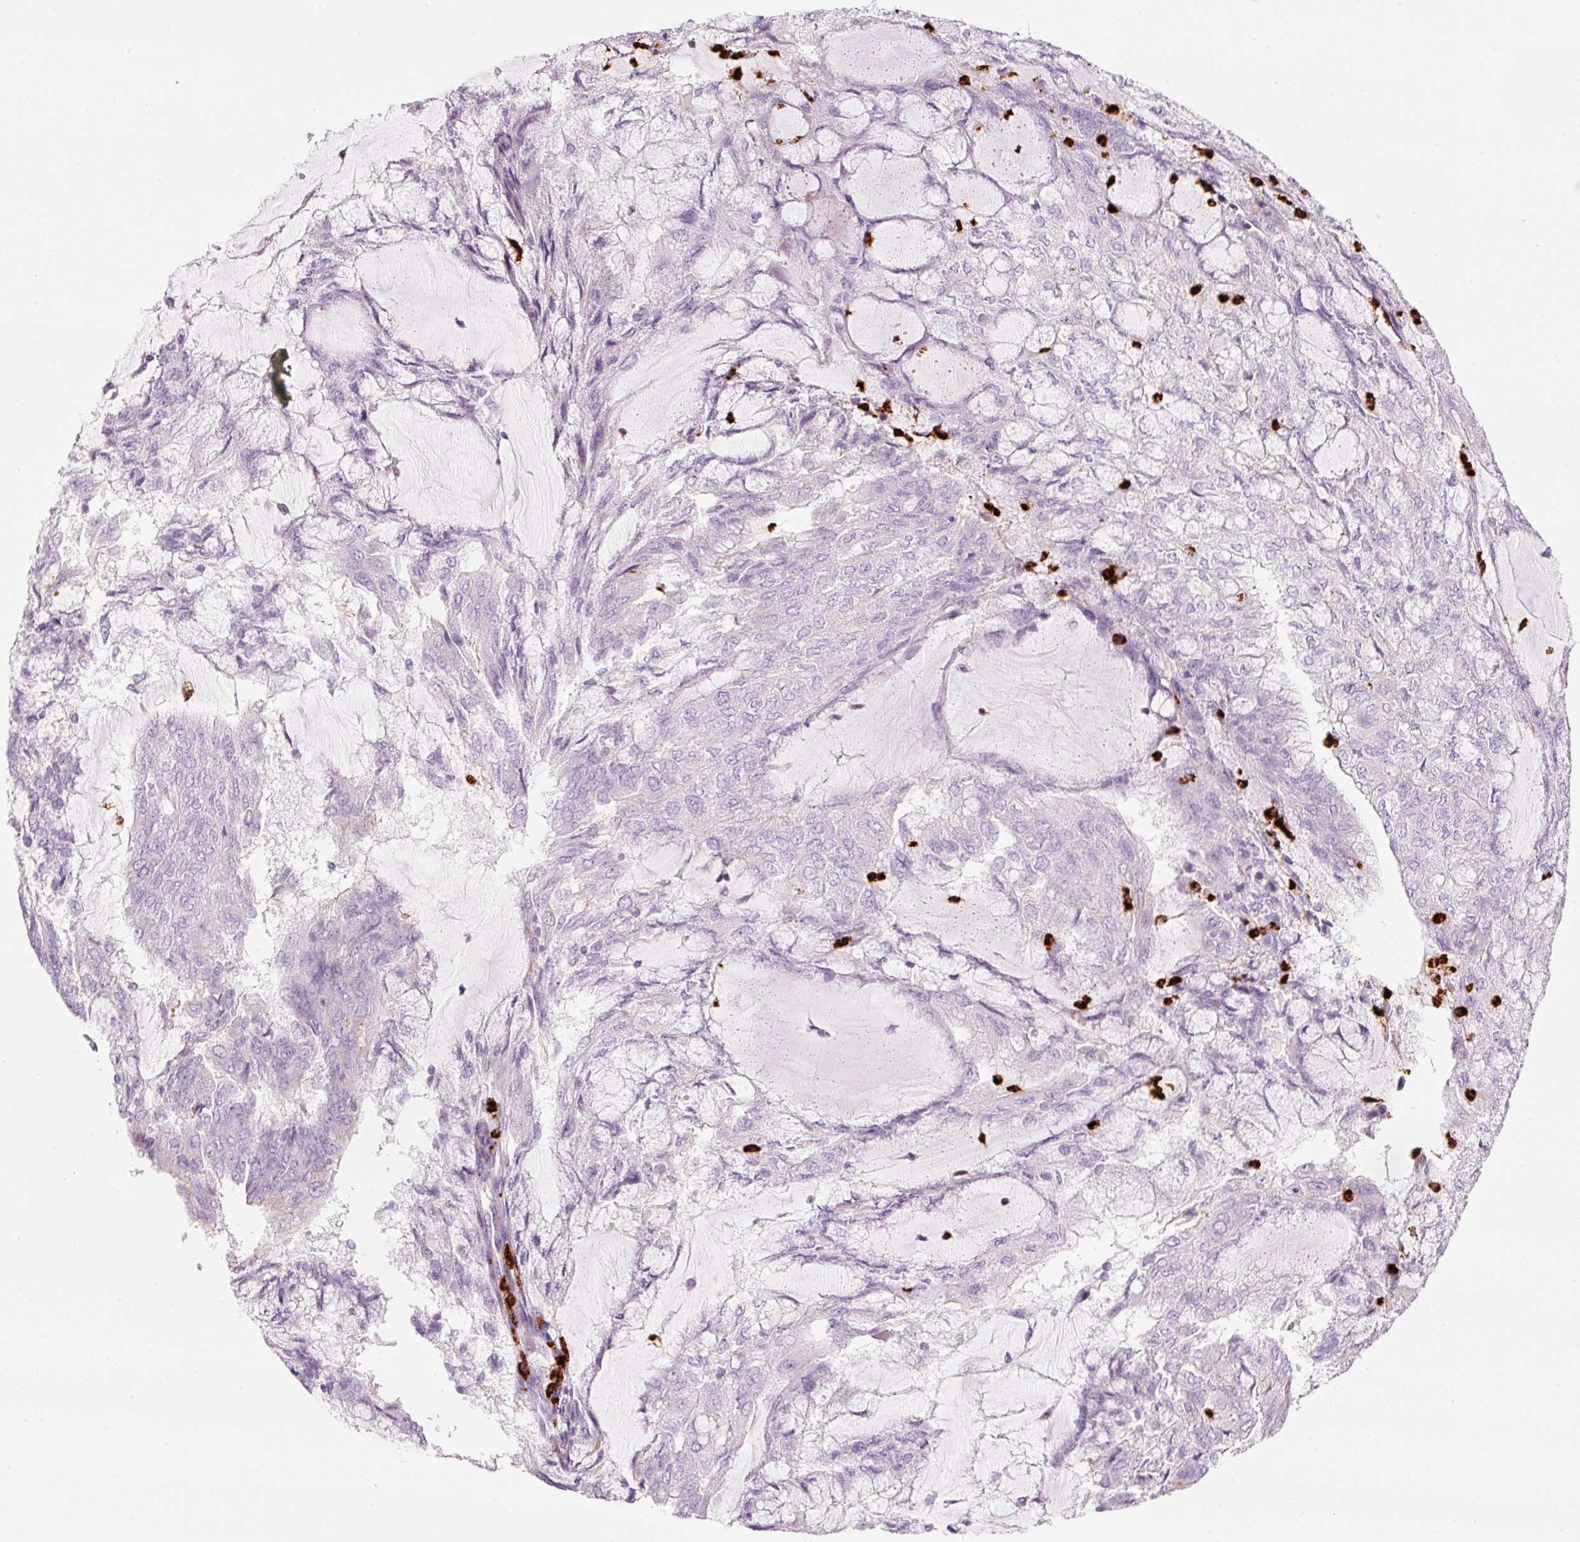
{"staining": {"intensity": "negative", "quantity": "none", "location": "none"}, "tissue": "endometrial cancer", "cell_type": "Tumor cells", "image_type": "cancer", "snomed": [{"axis": "morphology", "description": "Adenocarcinoma, NOS"}, {"axis": "topography", "description": "Endometrium"}], "caption": "Immunohistochemistry (IHC) of endometrial cancer (adenocarcinoma) displays no staining in tumor cells.", "gene": "MAP3K3", "patient": {"sex": "female", "age": 81}}